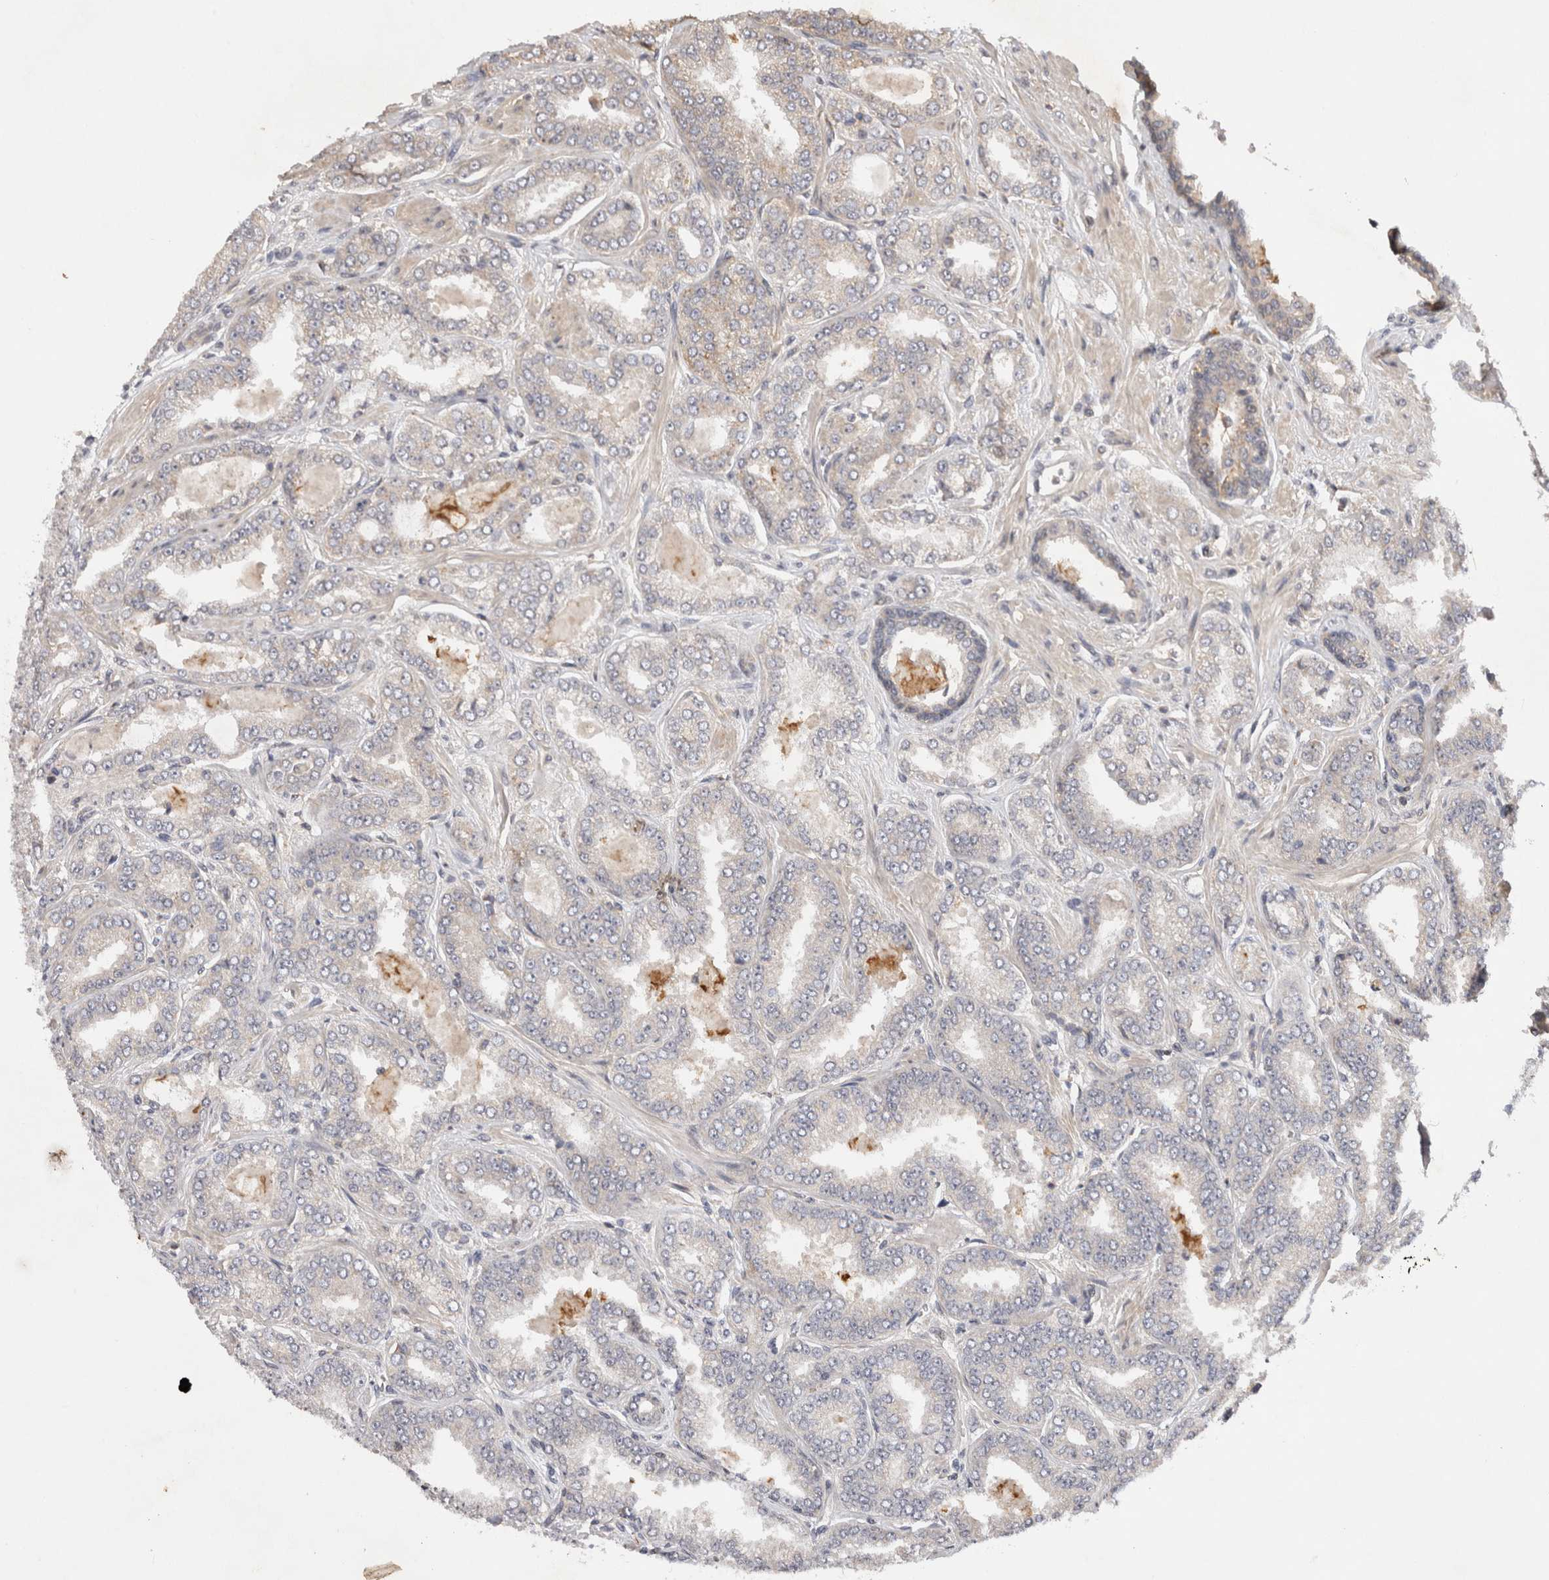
{"staining": {"intensity": "weak", "quantity": "<25%", "location": "cytoplasmic/membranous"}, "tissue": "prostate cancer", "cell_type": "Tumor cells", "image_type": "cancer", "snomed": [{"axis": "morphology", "description": "Adenocarcinoma, High grade"}, {"axis": "topography", "description": "Prostate"}], "caption": "Image shows no protein expression in tumor cells of prostate adenocarcinoma (high-grade) tissue.", "gene": "EIF2AK1", "patient": {"sex": "male", "age": 71}}